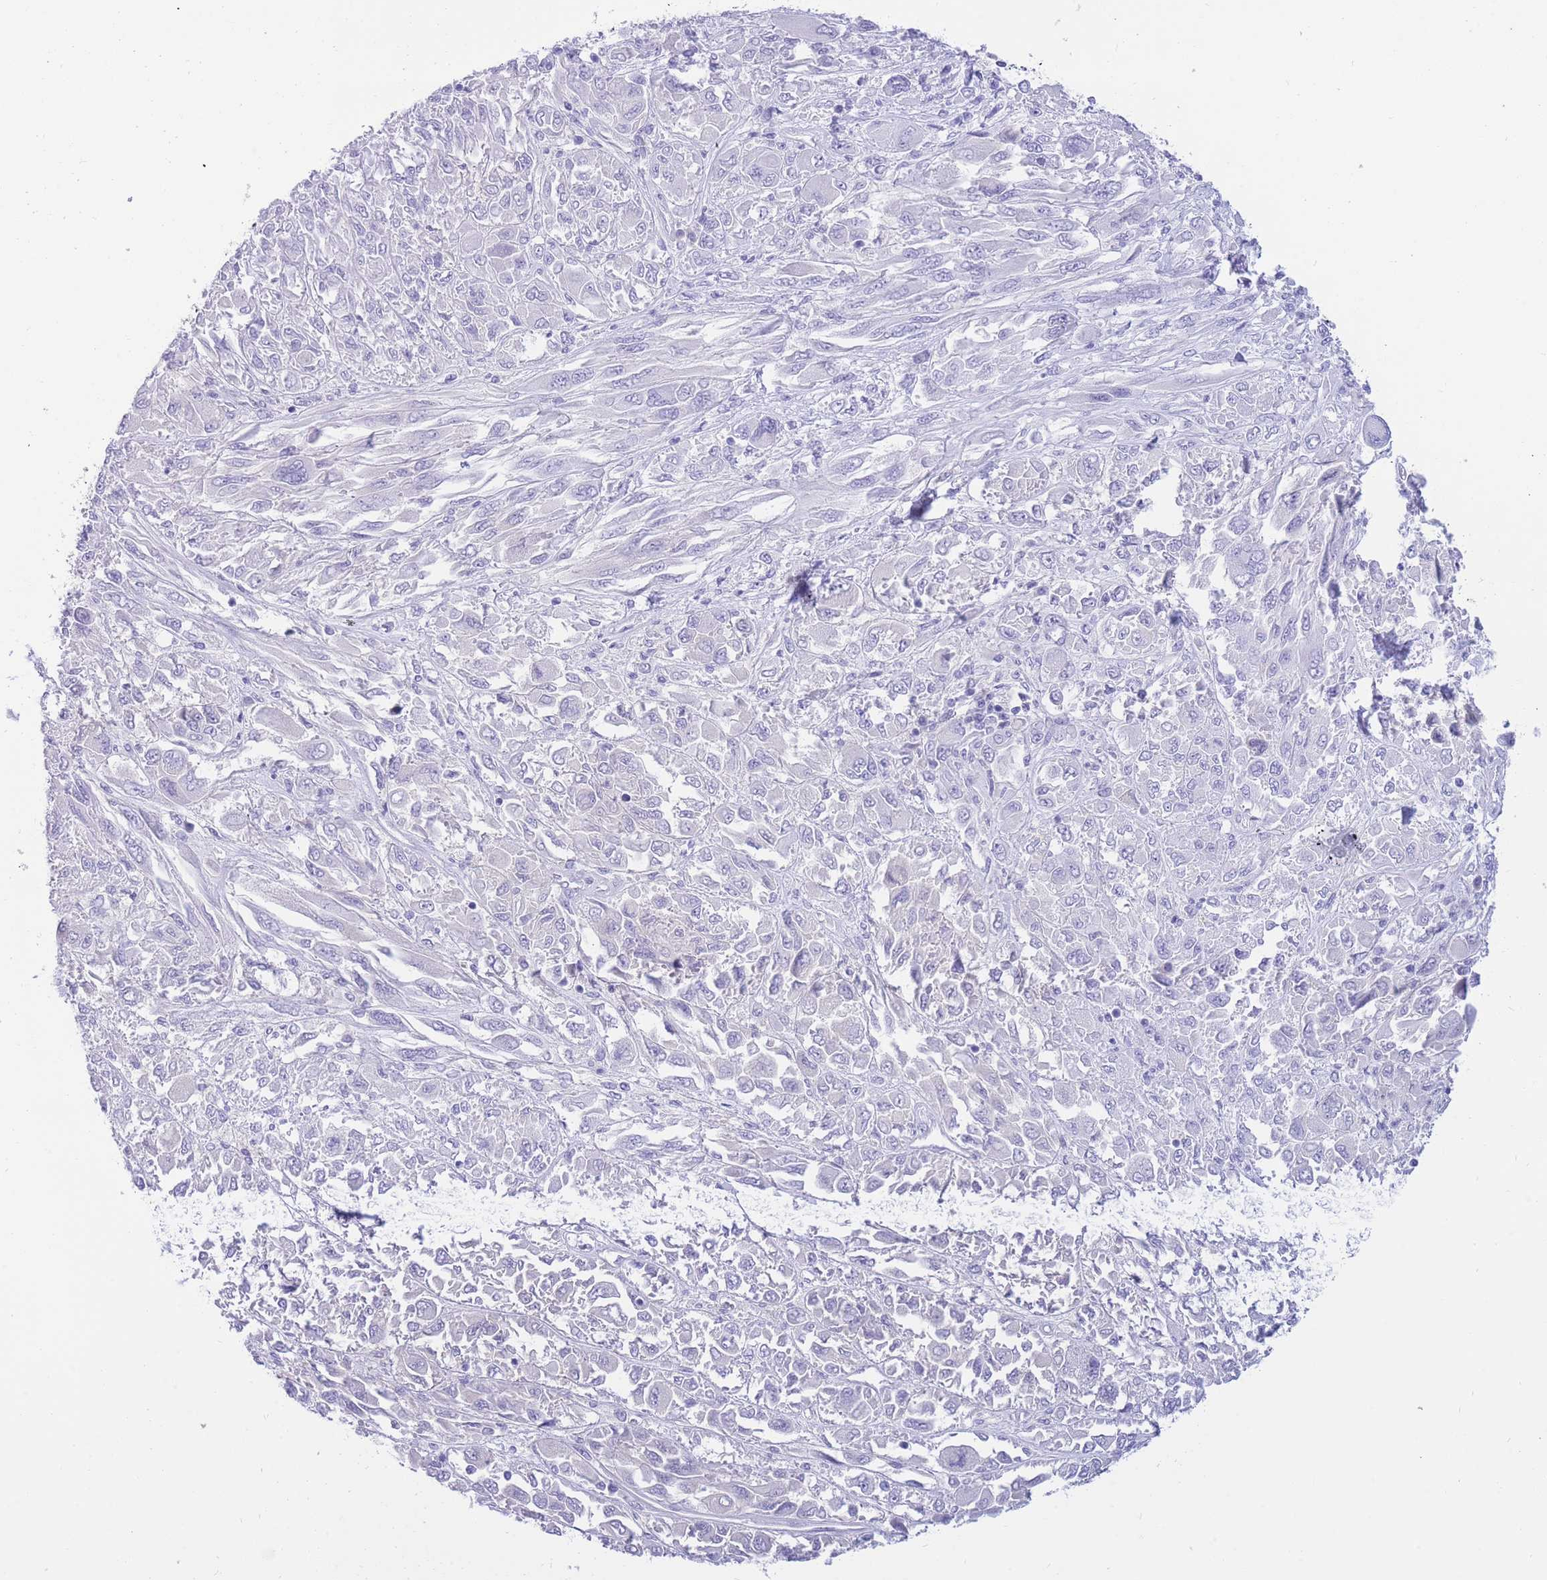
{"staining": {"intensity": "negative", "quantity": "none", "location": "none"}, "tissue": "melanoma", "cell_type": "Tumor cells", "image_type": "cancer", "snomed": [{"axis": "morphology", "description": "Malignant melanoma, NOS"}, {"axis": "topography", "description": "Skin"}], "caption": "This is a histopathology image of immunohistochemistry (IHC) staining of melanoma, which shows no positivity in tumor cells.", "gene": "SULT1A1", "patient": {"sex": "female", "age": 91}}